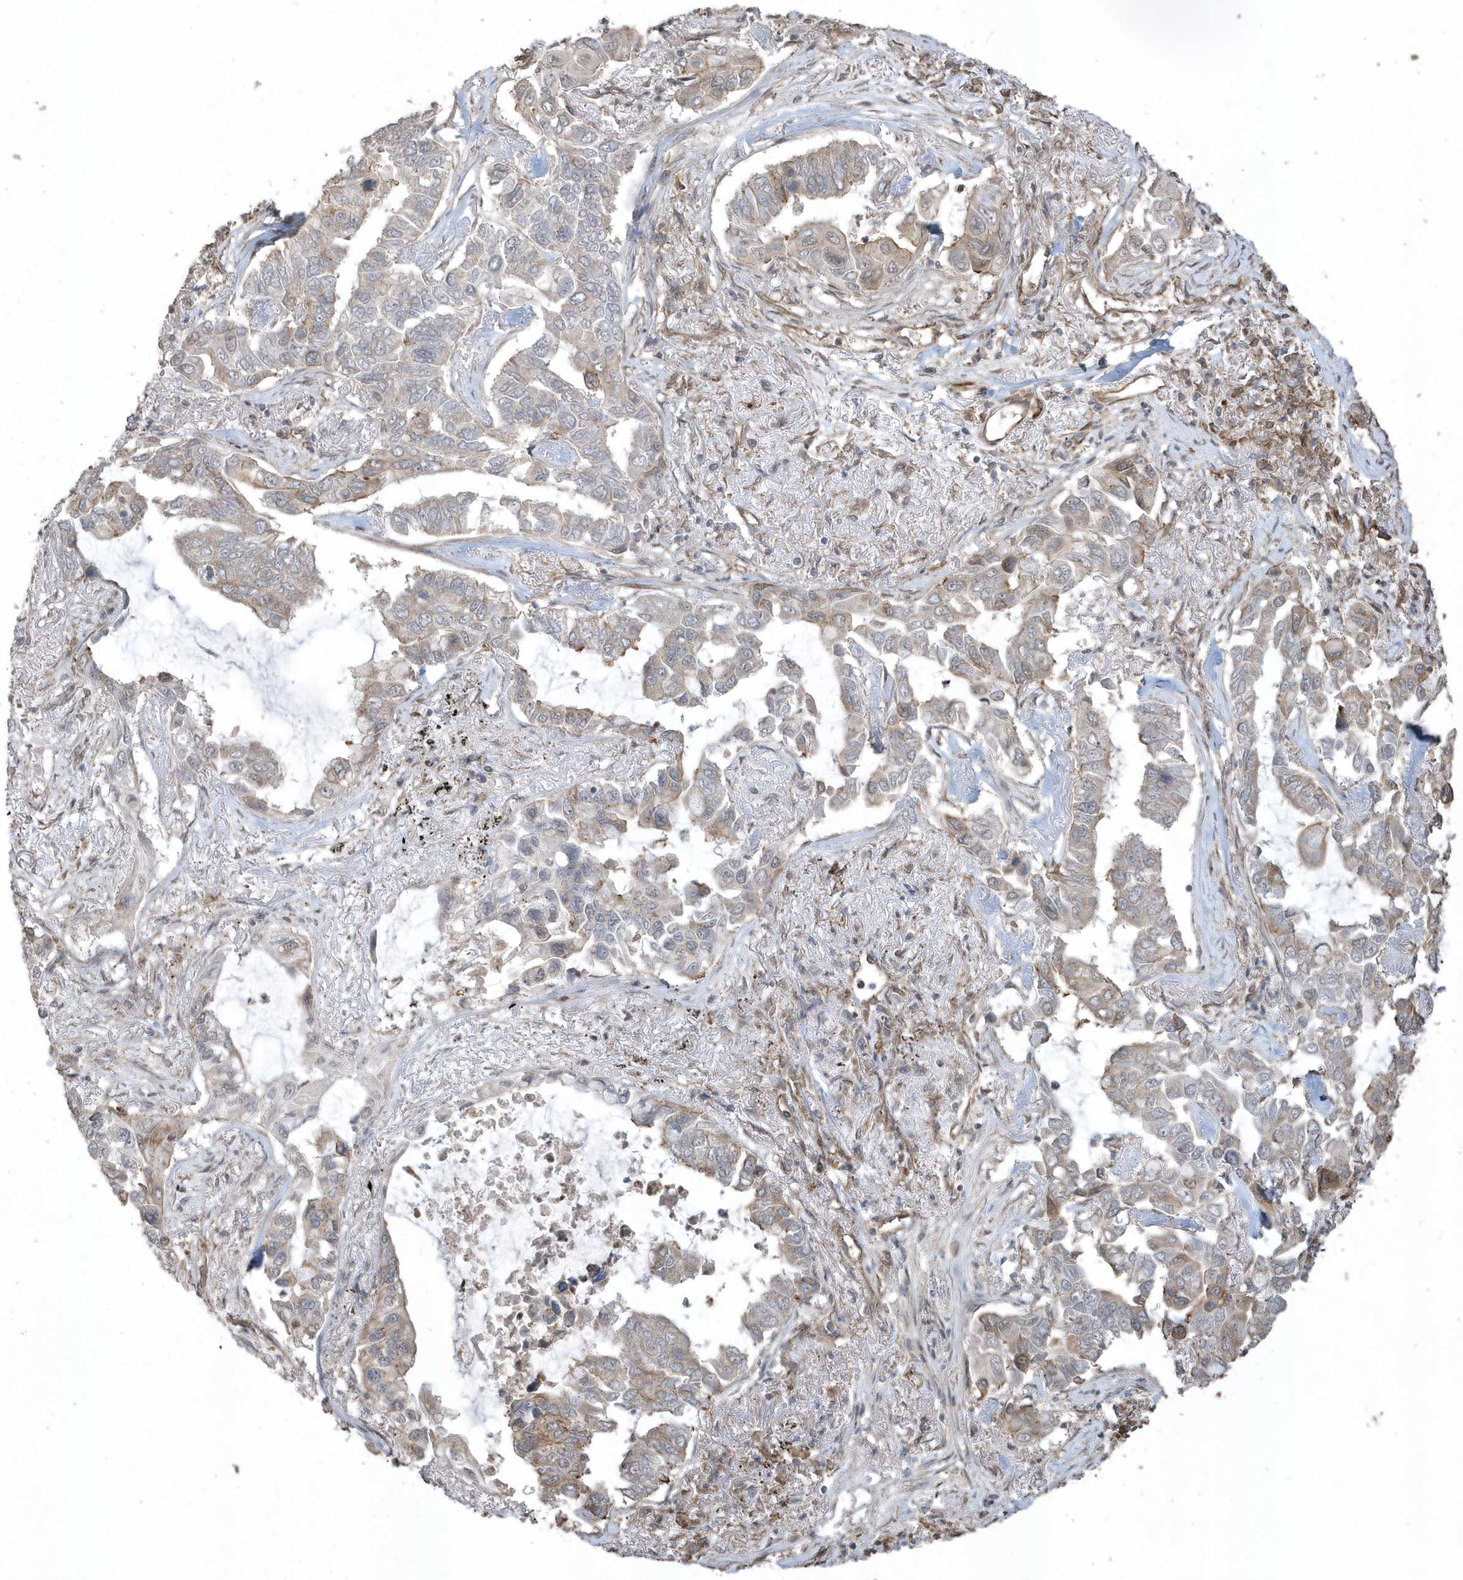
{"staining": {"intensity": "weak", "quantity": "25%-75%", "location": "cytoplasmic/membranous"}, "tissue": "lung cancer", "cell_type": "Tumor cells", "image_type": "cancer", "snomed": [{"axis": "morphology", "description": "Adenocarcinoma, NOS"}, {"axis": "topography", "description": "Lung"}], "caption": "Immunohistochemistry (IHC) staining of lung cancer (adenocarcinoma), which shows low levels of weak cytoplasmic/membranous staining in about 25%-75% of tumor cells indicating weak cytoplasmic/membranous protein positivity. The staining was performed using DAB (brown) for protein detection and nuclei were counterstained in hematoxylin (blue).", "gene": "HERPUD1", "patient": {"sex": "male", "age": 64}}